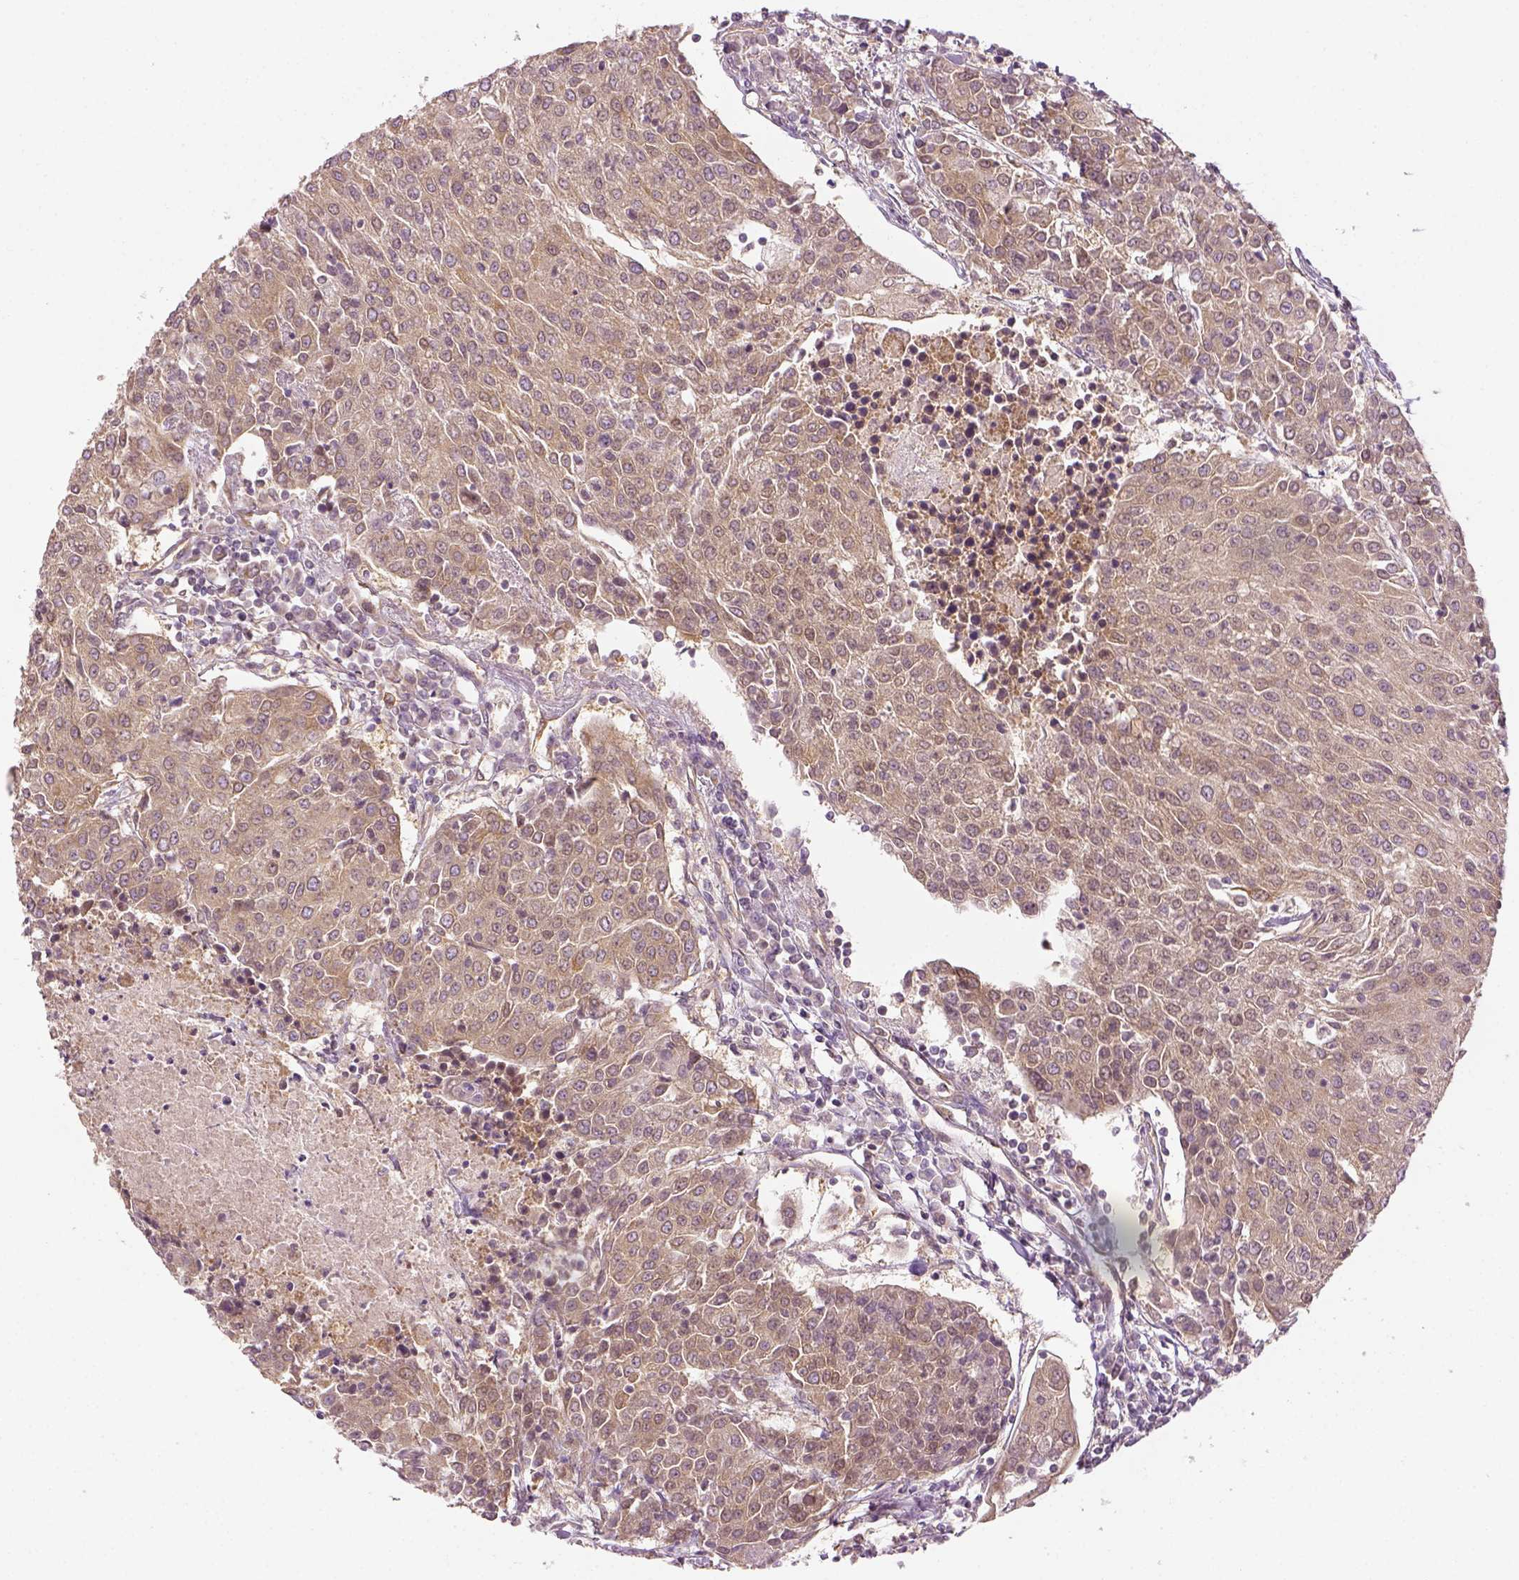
{"staining": {"intensity": "weak", "quantity": ">75%", "location": "cytoplasmic/membranous"}, "tissue": "urothelial cancer", "cell_type": "Tumor cells", "image_type": "cancer", "snomed": [{"axis": "morphology", "description": "Urothelial carcinoma, High grade"}, {"axis": "topography", "description": "Urinary bladder"}], "caption": "An immunohistochemistry (IHC) micrograph of tumor tissue is shown. Protein staining in brown highlights weak cytoplasmic/membranous positivity in urothelial cancer within tumor cells.", "gene": "PAIP1", "patient": {"sex": "female", "age": 85}}